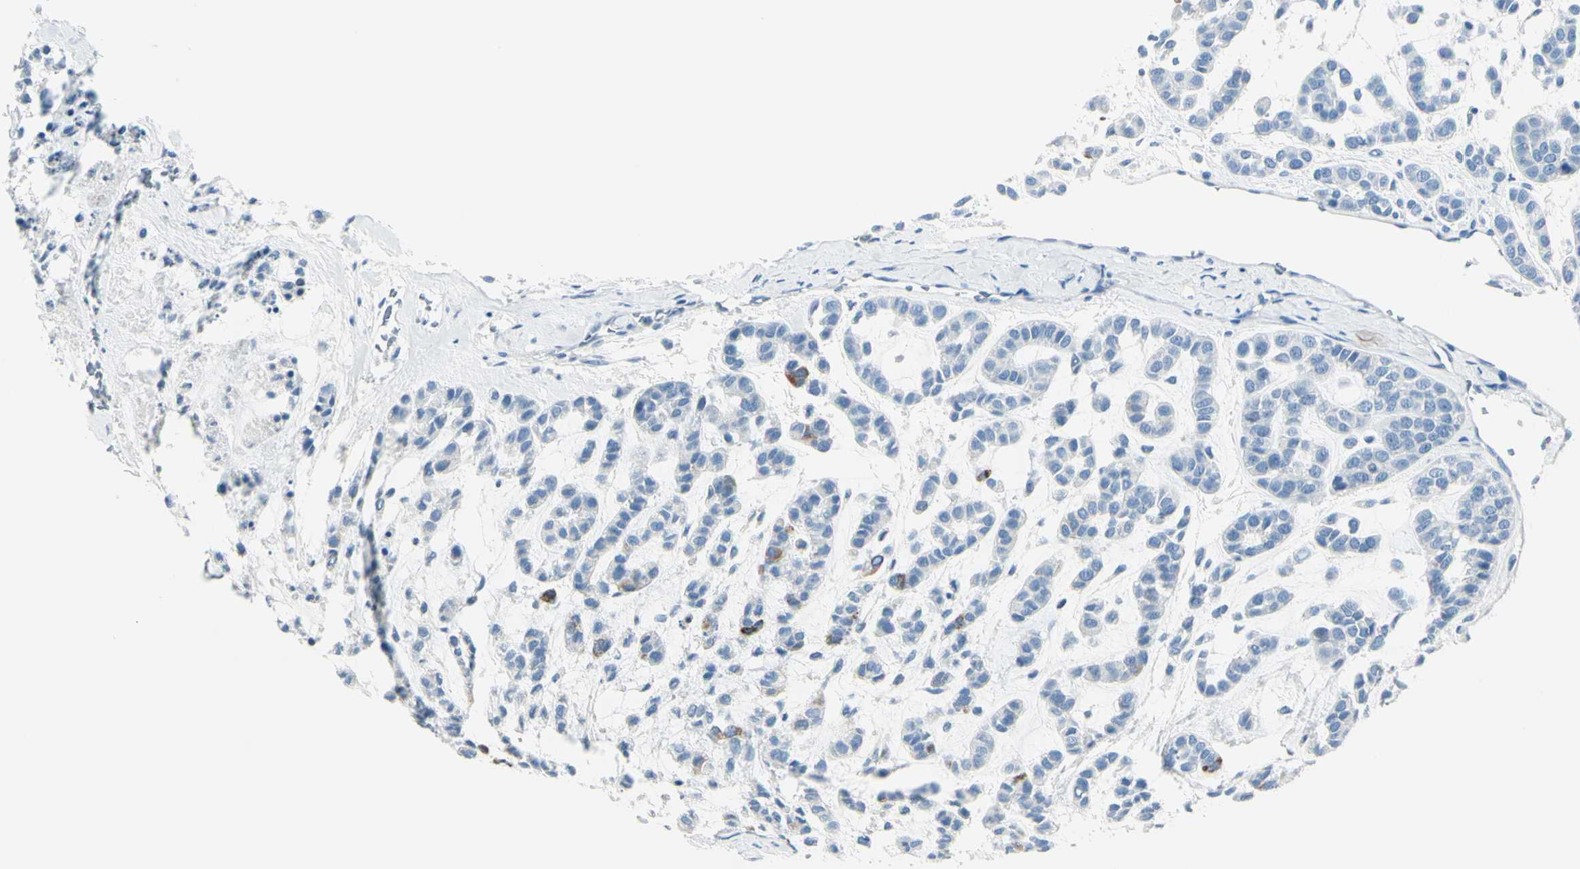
{"staining": {"intensity": "strong", "quantity": "<25%", "location": "cytoplasmic/membranous"}, "tissue": "head and neck cancer", "cell_type": "Tumor cells", "image_type": "cancer", "snomed": [{"axis": "morphology", "description": "Adenocarcinoma, NOS"}, {"axis": "morphology", "description": "Adenoma, NOS"}, {"axis": "topography", "description": "Head-Neck"}], "caption": "Head and neck adenoma was stained to show a protein in brown. There is medium levels of strong cytoplasmic/membranous expression in about <25% of tumor cells.", "gene": "DLG4", "patient": {"sex": "female", "age": 55}}